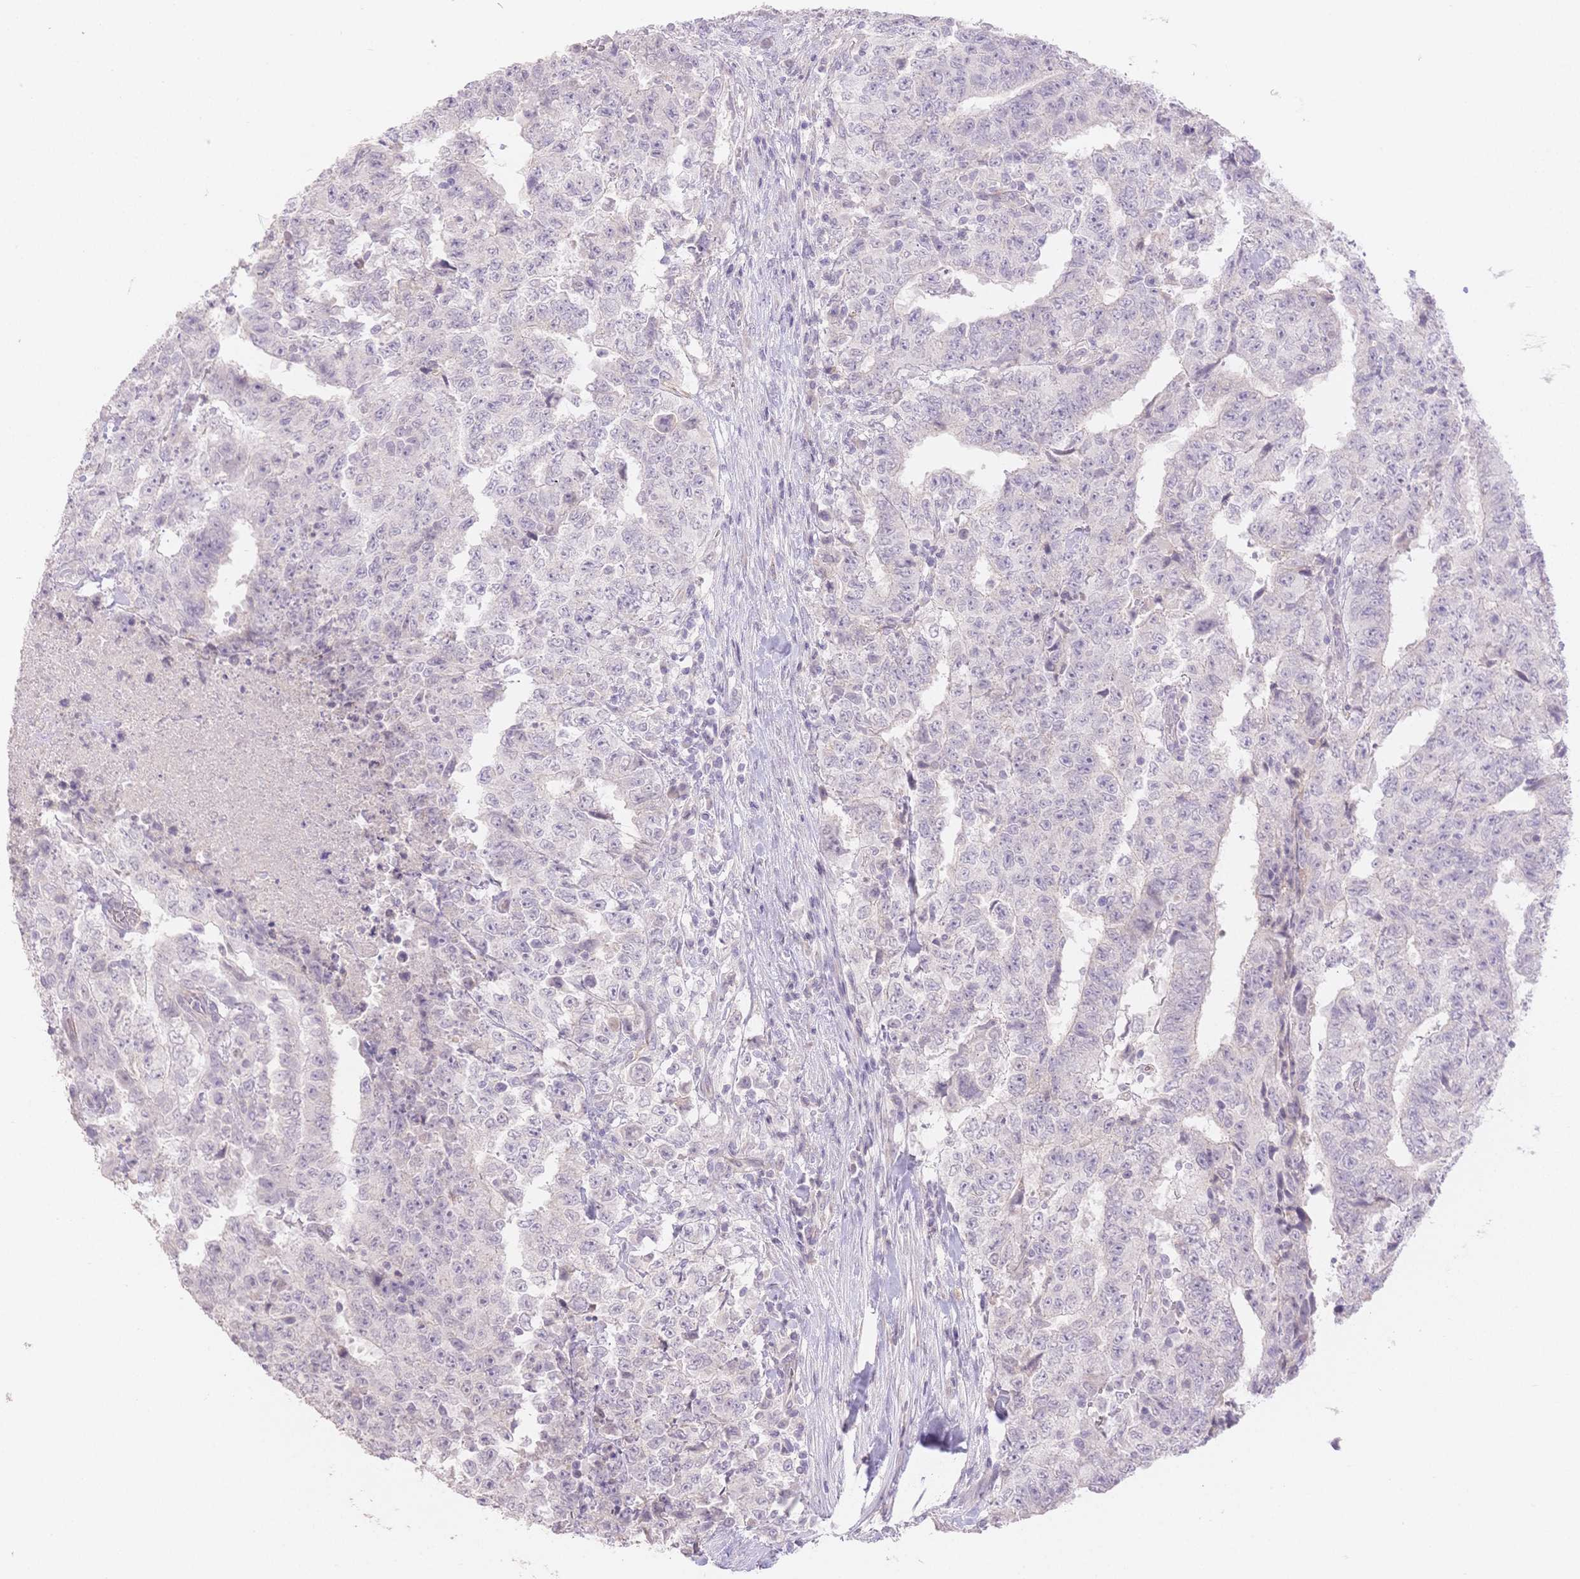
{"staining": {"intensity": "negative", "quantity": "none", "location": "none"}, "tissue": "testis cancer", "cell_type": "Tumor cells", "image_type": "cancer", "snomed": [{"axis": "morphology", "description": "Carcinoma, Embryonal, NOS"}, {"axis": "topography", "description": "Testis"}], "caption": "There is no significant expression in tumor cells of embryonal carcinoma (testis).", "gene": "SUV39H2", "patient": {"sex": "male", "age": 24}}